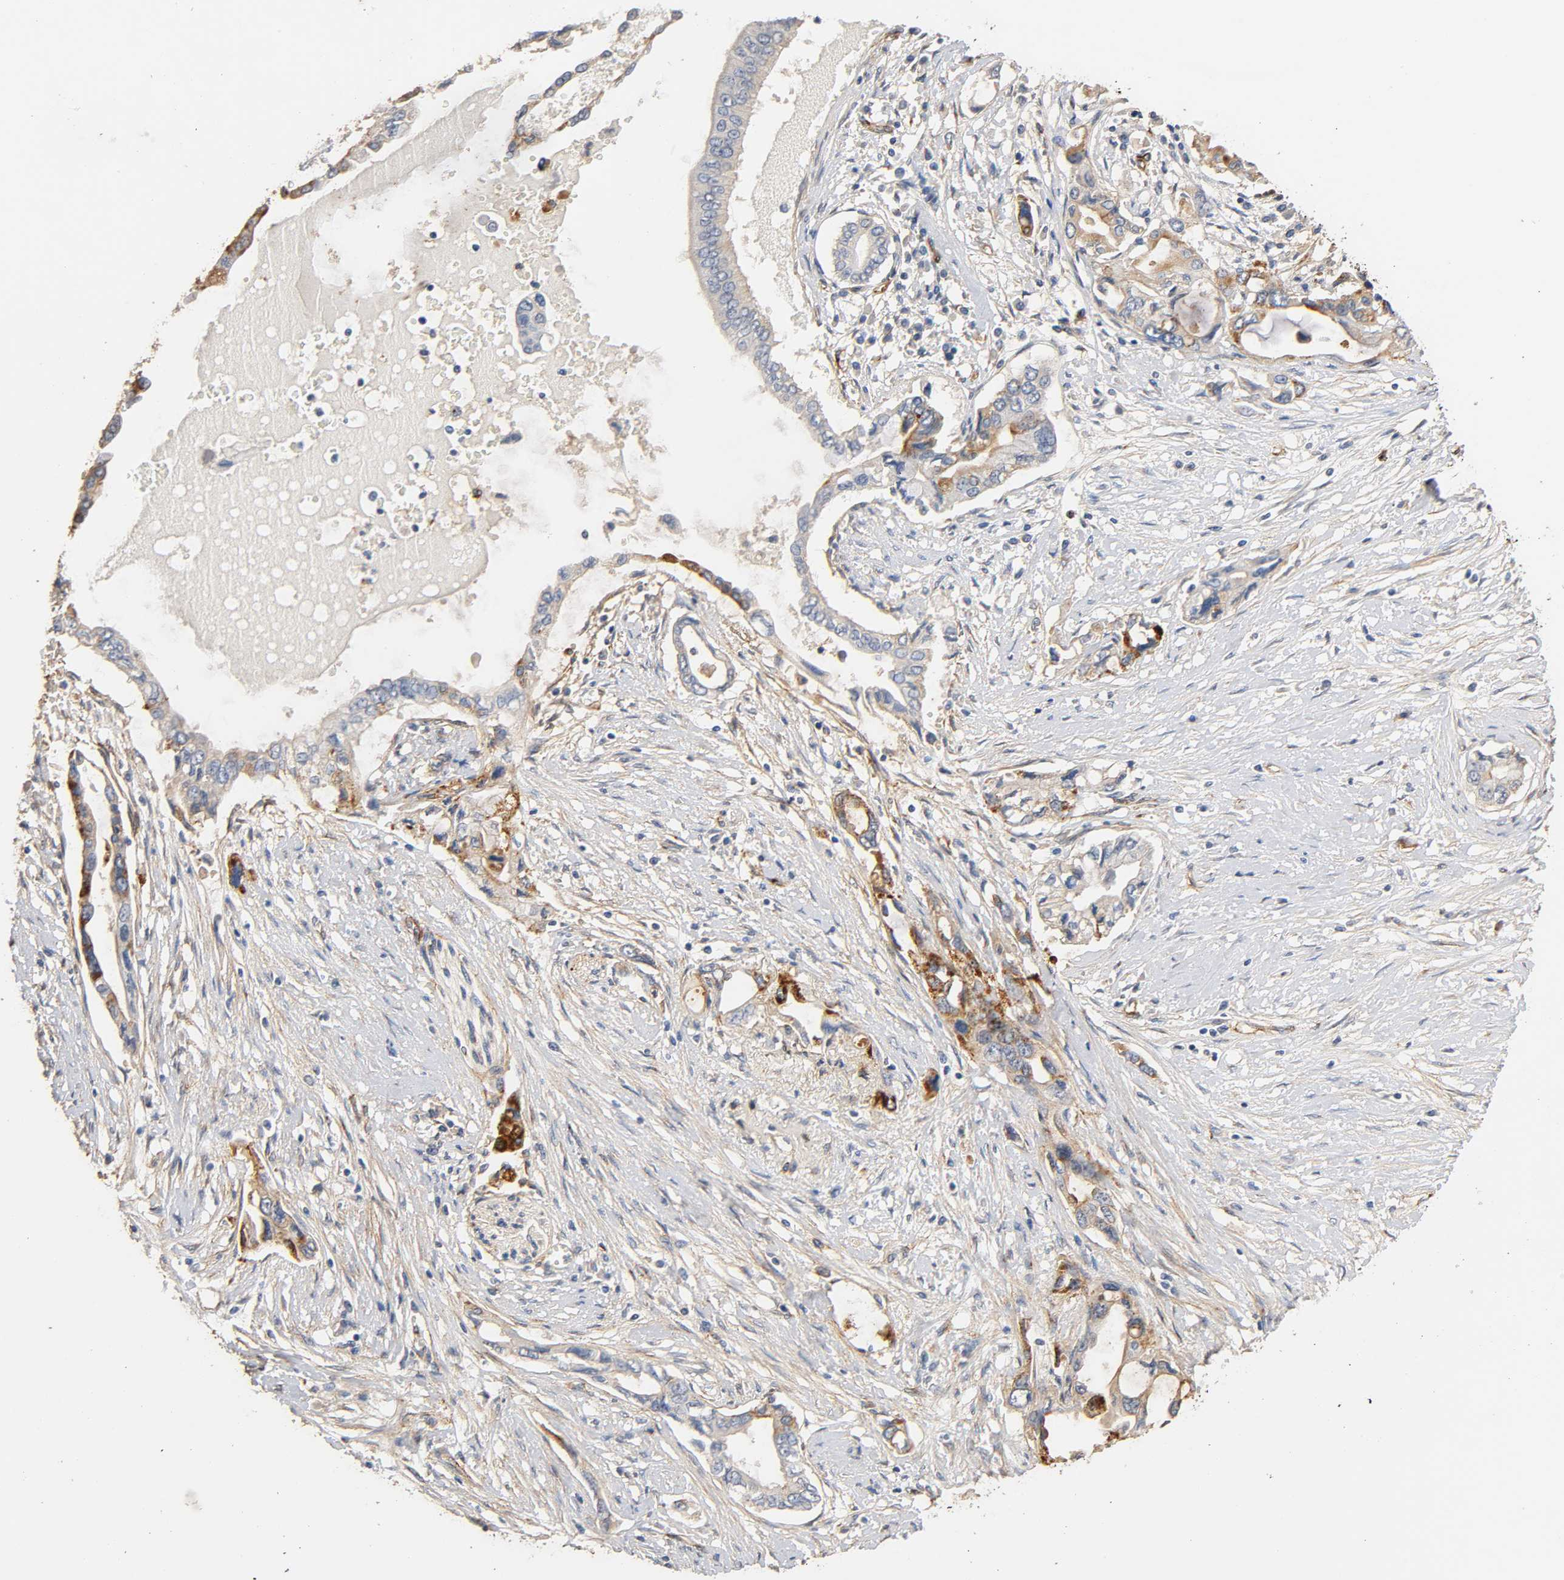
{"staining": {"intensity": "weak", "quantity": "25%-75%", "location": "cytoplasmic/membranous"}, "tissue": "pancreatic cancer", "cell_type": "Tumor cells", "image_type": "cancer", "snomed": [{"axis": "morphology", "description": "Adenocarcinoma, NOS"}, {"axis": "topography", "description": "Pancreas"}], "caption": "Protein analysis of adenocarcinoma (pancreatic) tissue shows weak cytoplasmic/membranous staining in approximately 25%-75% of tumor cells. Using DAB (brown) and hematoxylin (blue) stains, captured at high magnification using brightfield microscopy.", "gene": "IFITM3", "patient": {"sex": "female", "age": 57}}